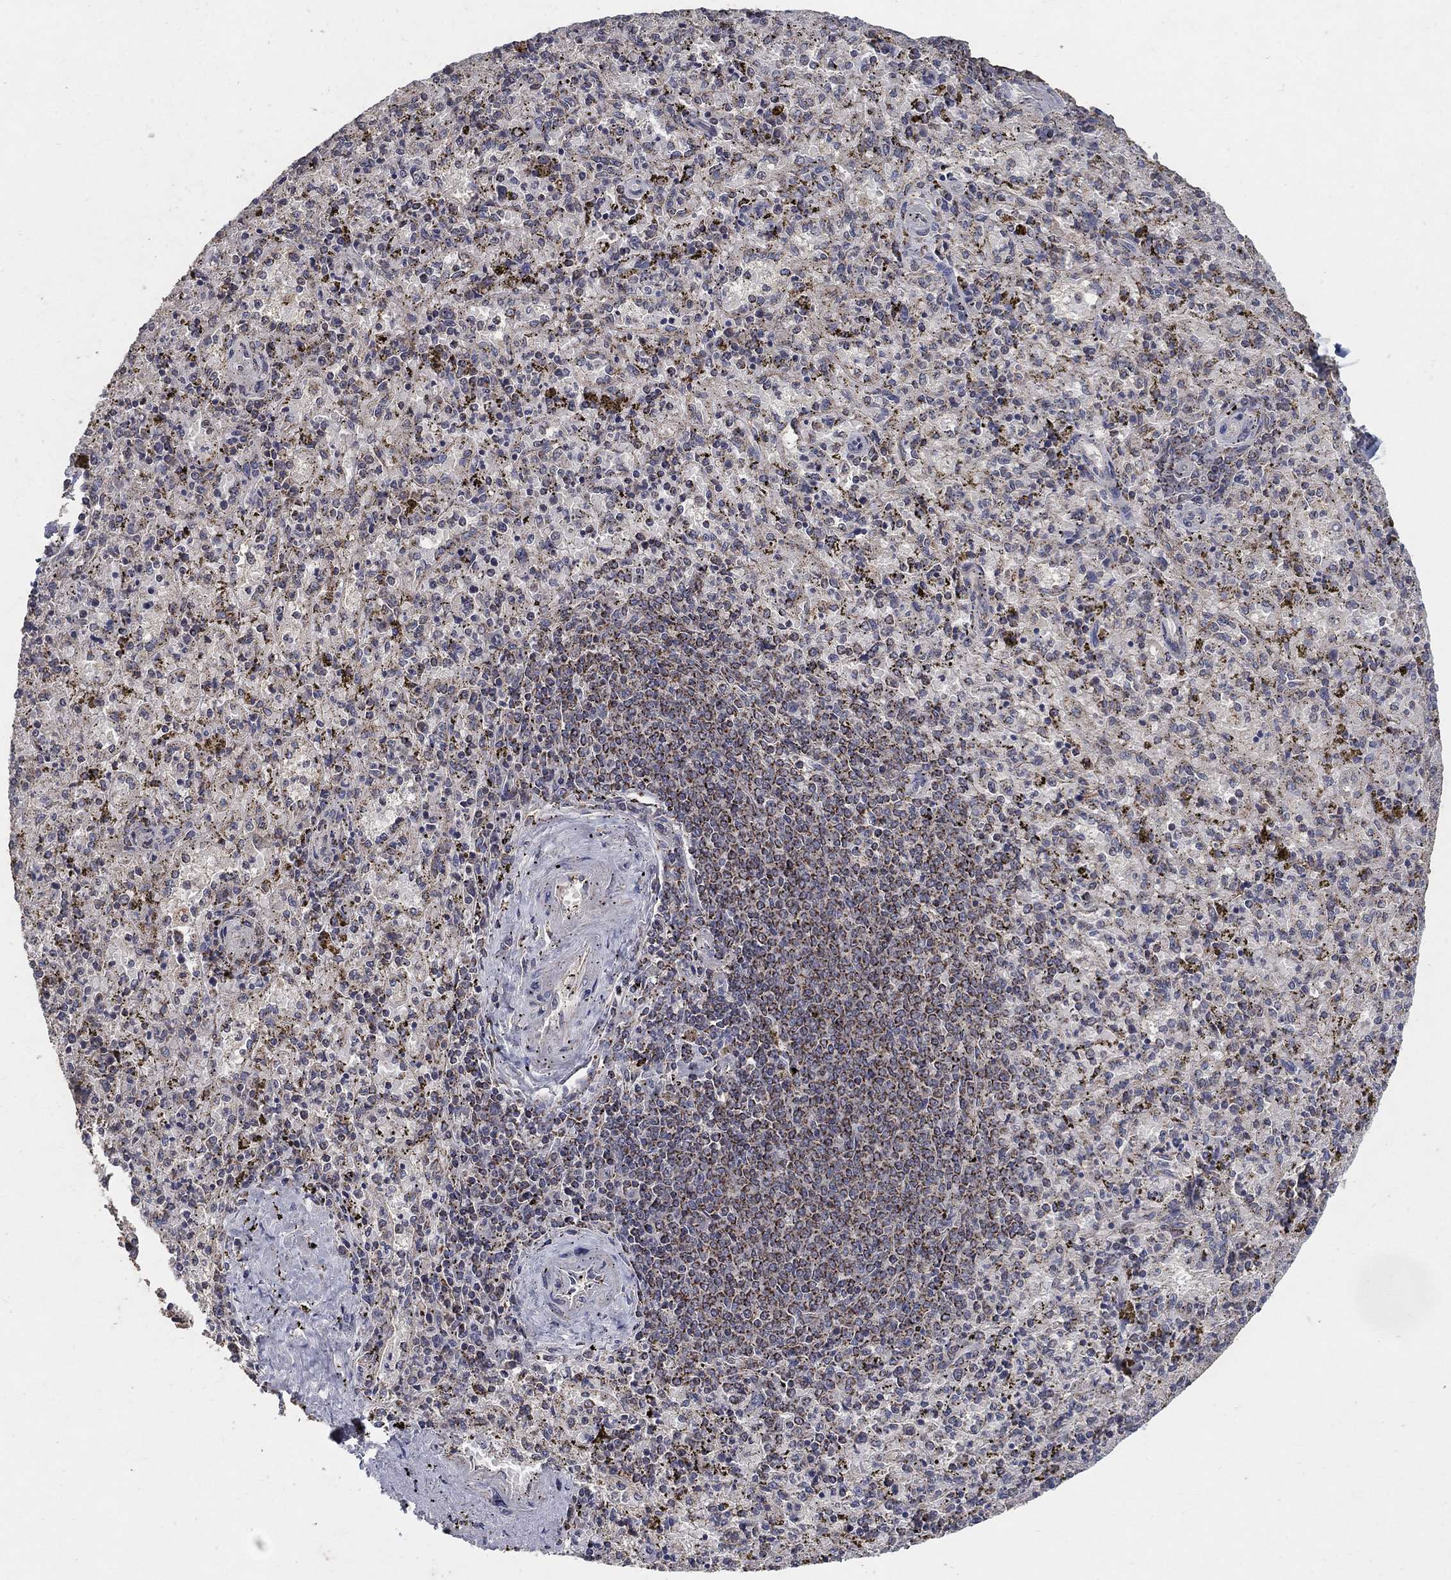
{"staining": {"intensity": "moderate", "quantity": "25%-75%", "location": "cytoplasmic/membranous"}, "tissue": "spleen", "cell_type": "Cells in red pulp", "image_type": "normal", "snomed": [{"axis": "morphology", "description": "Normal tissue, NOS"}, {"axis": "topography", "description": "Spleen"}], "caption": "High-magnification brightfield microscopy of unremarkable spleen stained with DAB (brown) and counterstained with hematoxylin (blue). cells in red pulp exhibit moderate cytoplasmic/membranous expression is identified in about25%-75% of cells.", "gene": "GPSM1", "patient": {"sex": "female", "age": 50}}